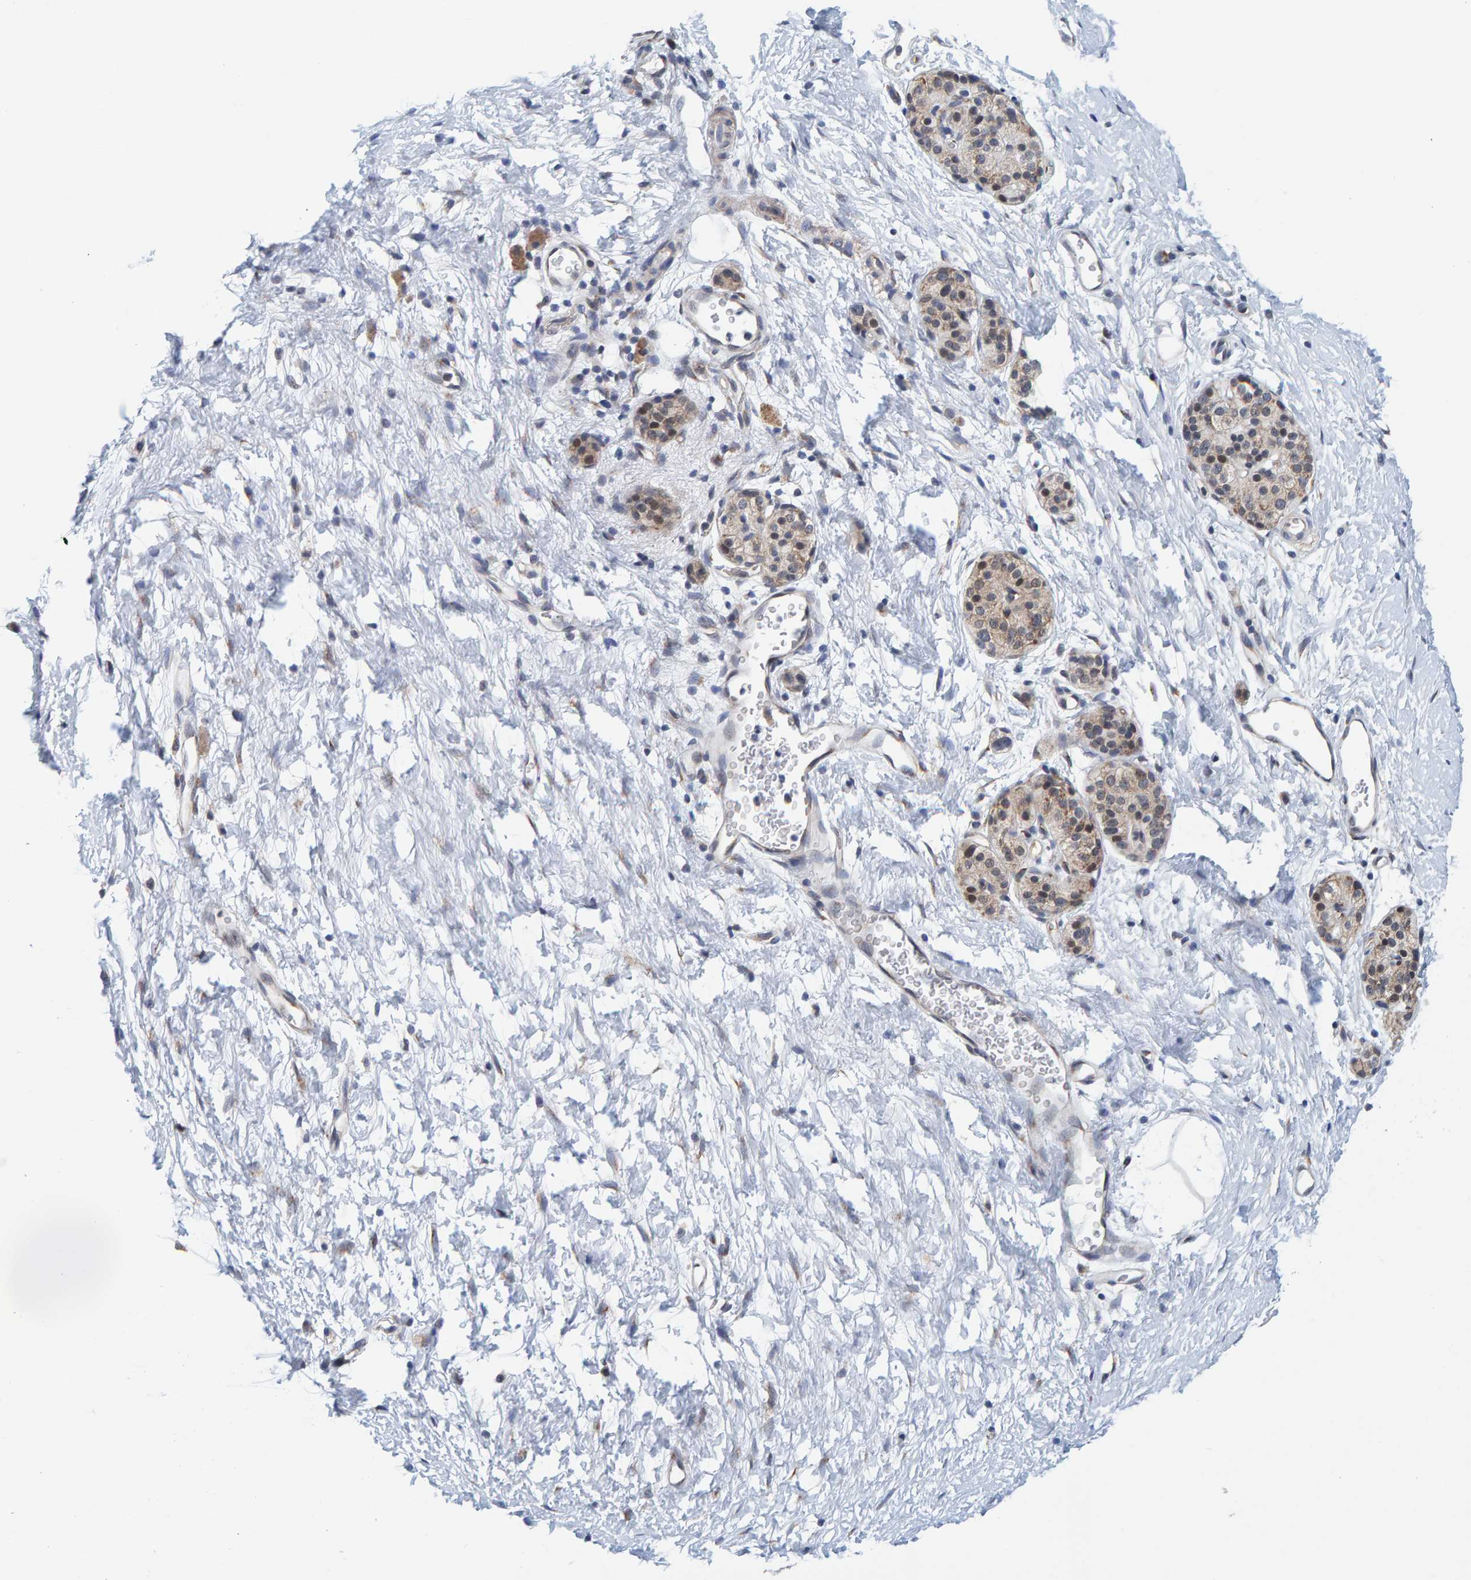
{"staining": {"intensity": "weak", "quantity": "25%-75%", "location": "cytoplasmic/membranous"}, "tissue": "pancreatic cancer", "cell_type": "Tumor cells", "image_type": "cancer", "snomed": [{"axis": "morphology", "description": "Adenocarcinoma, NOS"}, {"axis": "topography", "description": "Pancreas"}], "caption": "A low amount of weak cytoplasmic/membranous expression is appreciated in approximately 25%-75% of tumor cells in pancreatic adenocarcinoma tissue.", "gene": "SCRN2", "patient": {"sex": "male", "age": 50}}